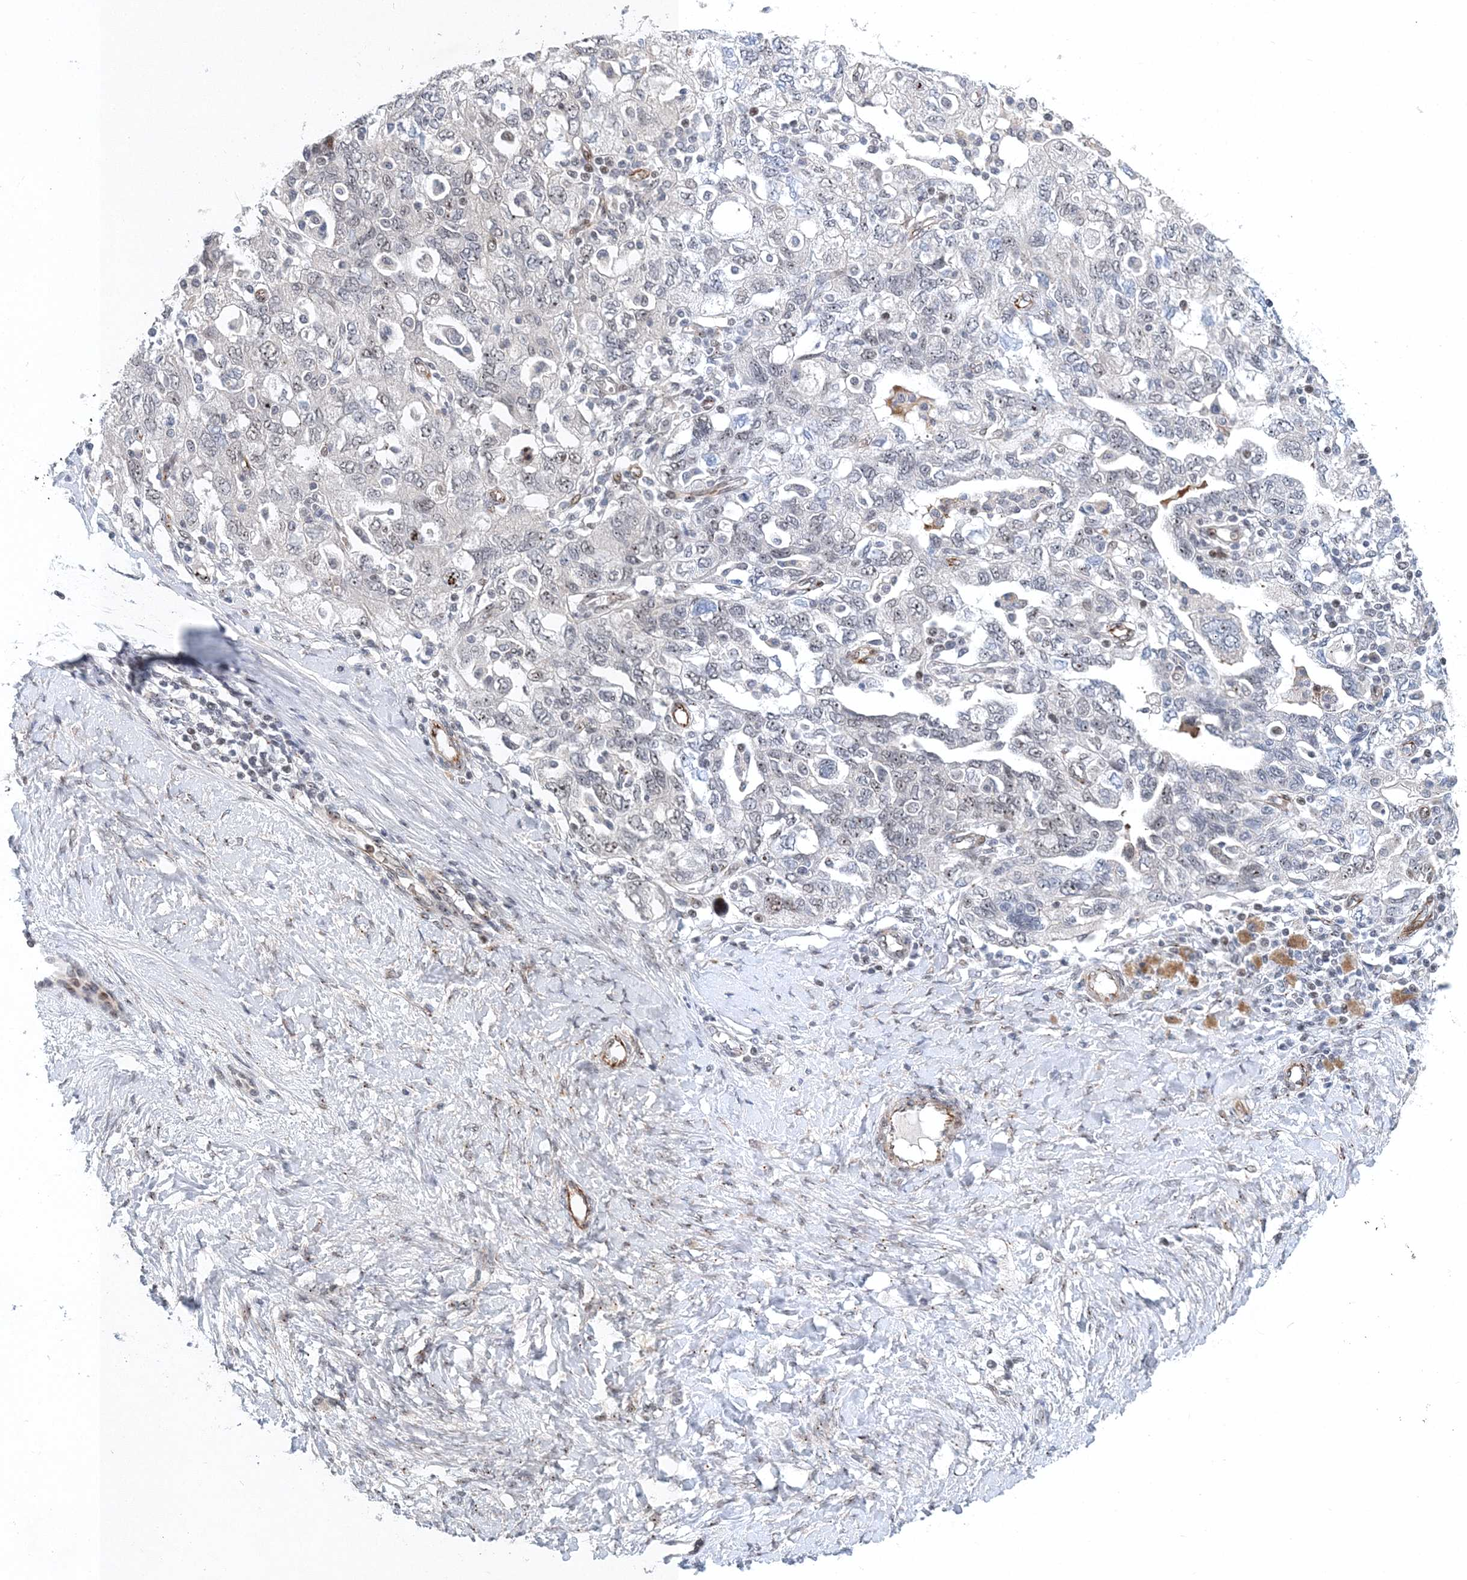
{"staining": {"intensity": "weak", "quantity": "<25%", "location": "nuclear"}, "tissue": "ovarian cancer", "cell_type": "Tumor cells", "image_type": "cancer", "snomed": [{"axis": "morphology", "description": "Carcinoma, NOS"}, {"axis": "morphology", "description": "Cystadenocarcinoma, serous, NOS"}, {"axis": "topography", "description": "Ovary"}], "caption": "Immunohistochemistry of human ovarian cancer exhibits no positivity in tumor cells.", "gene": "UIMC1", "patient": {"sex": "female", "age": 69}}